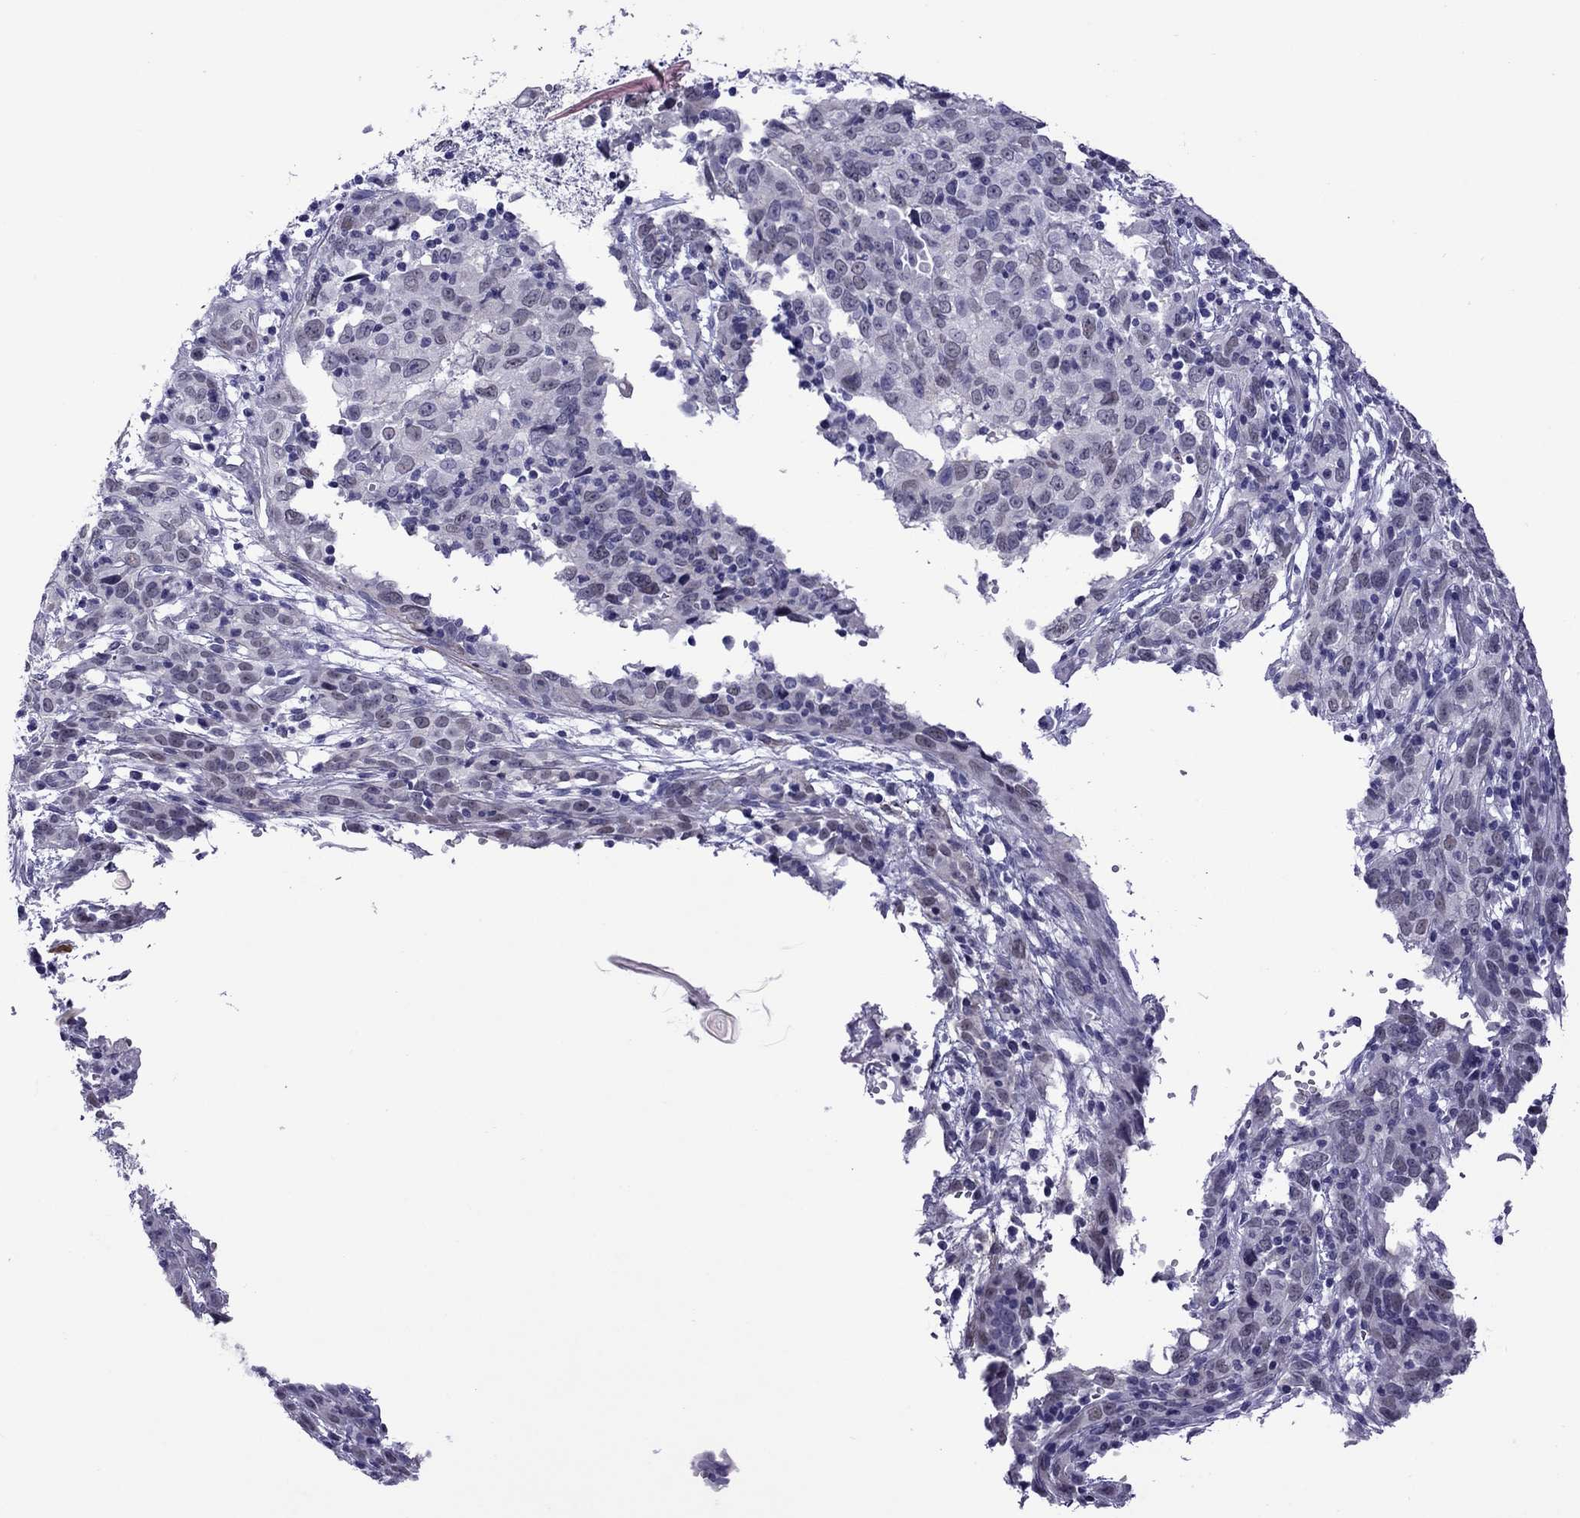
{"staining": {"intensity": "negative", "quantity": "none", "location": "none"}, "tissue": "cervical cancer", "cell_type": "Tumor cells", "image_type": "cancer", "snomed": [{"axis": "morphology", "description": "Adenocarcinoma, NOS"}, {"axis": "topography", "description": "Cervix"}], "caption": "There is no significant positivity in tumor cells of cervical cancer (adenocarcinoma).", "gene": "CHRNA5", "patient": {"sex": "female", "age": 40}}